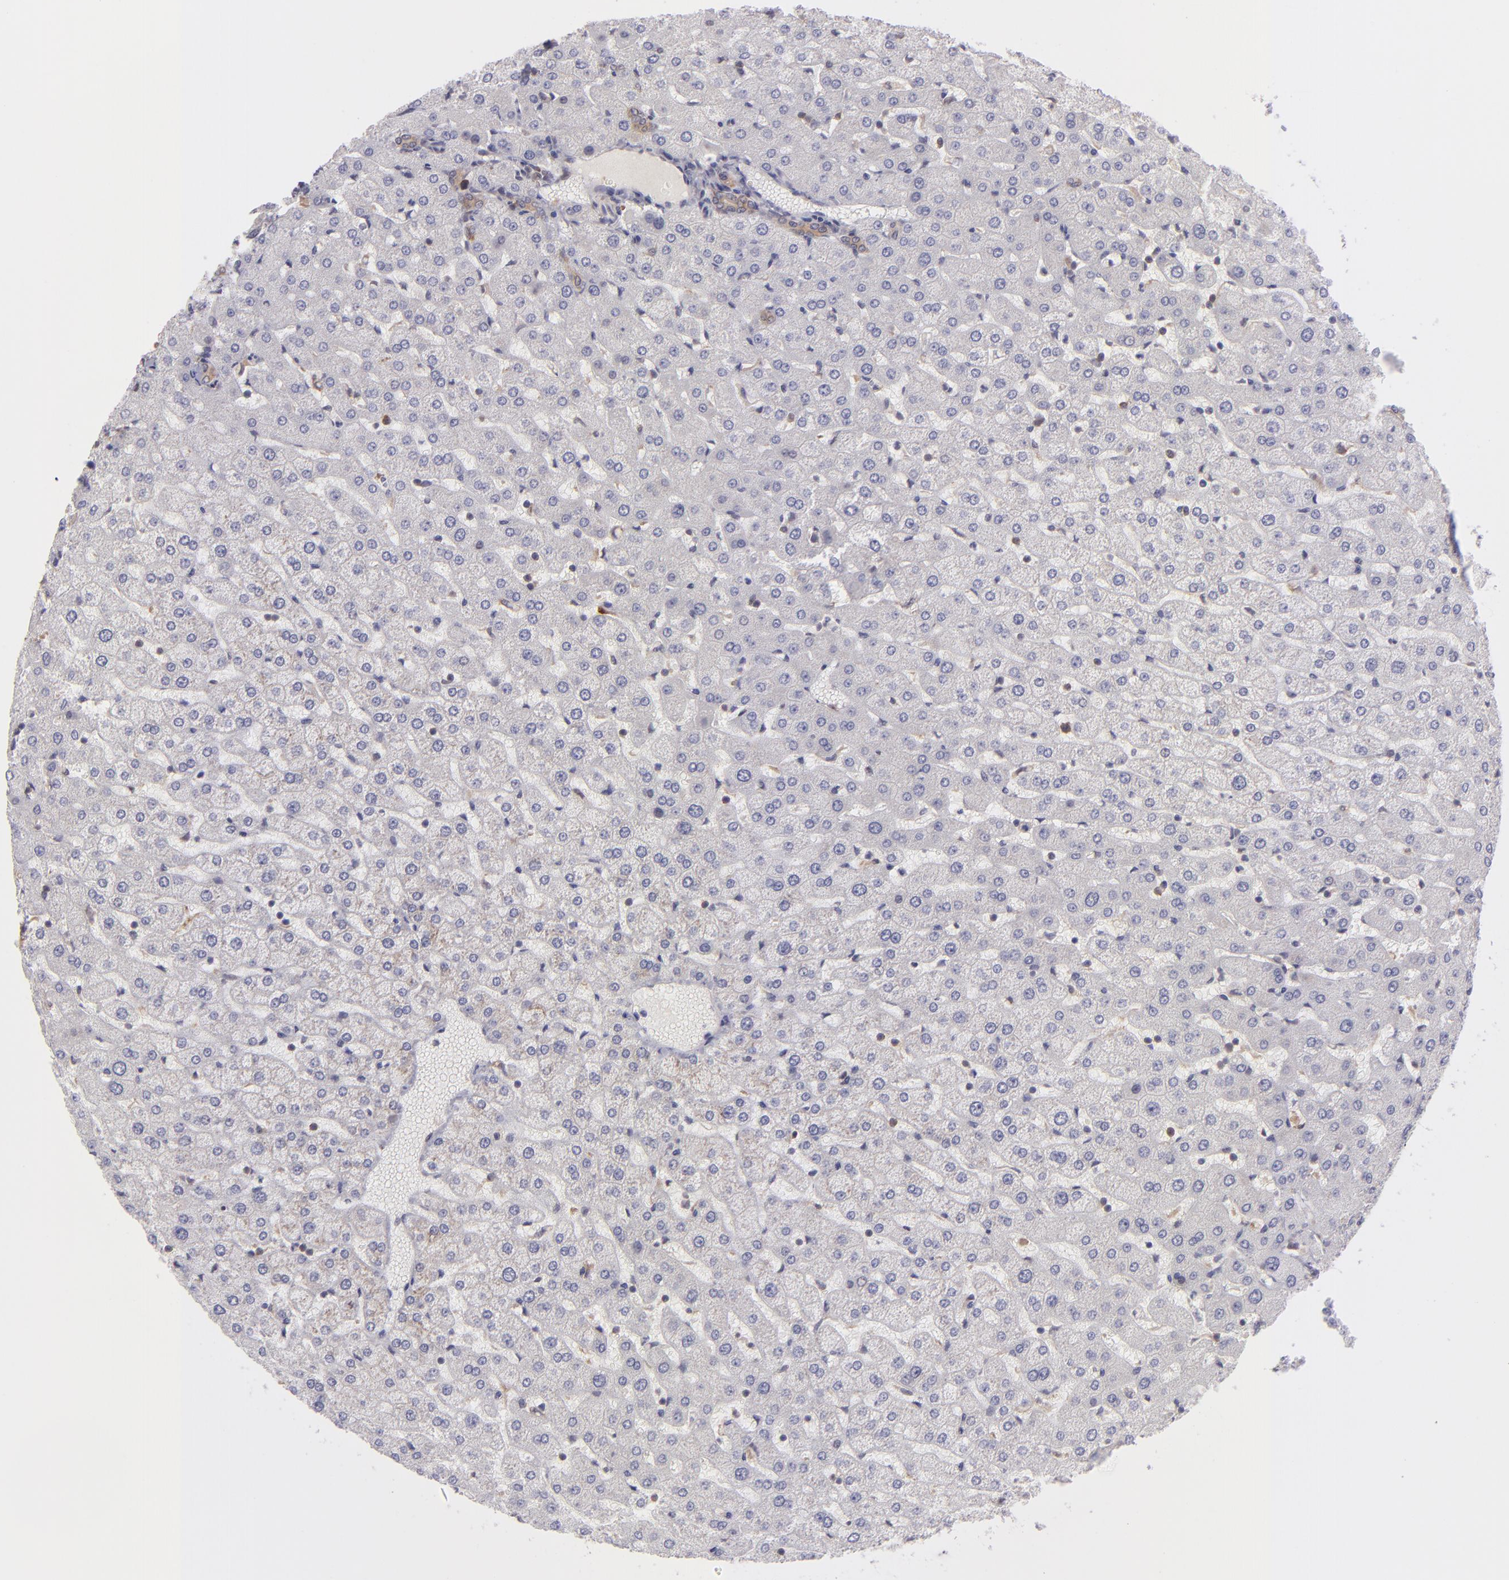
{"staining": {"intensity": "weak", "quantity": "<25%", "location": "cytoplasmic/membranous"}, "tissue": "liver", "cell_type": "Cholangiocytes", "image_type": "normal", "snomed": [{"axis": "morphology", "description": "Normal tissue, NOS"}, {"axis": "morphology", "description": "Fibrosis, NOS"}, {"axis": "topography", "description": "Liver"}], "caption": "Immunohistochemical staining of normal human liver reveals no significant expression in cholangiocytes.", "gene": "PTPN13", "patient": {"sex": "female", "age": 29}}